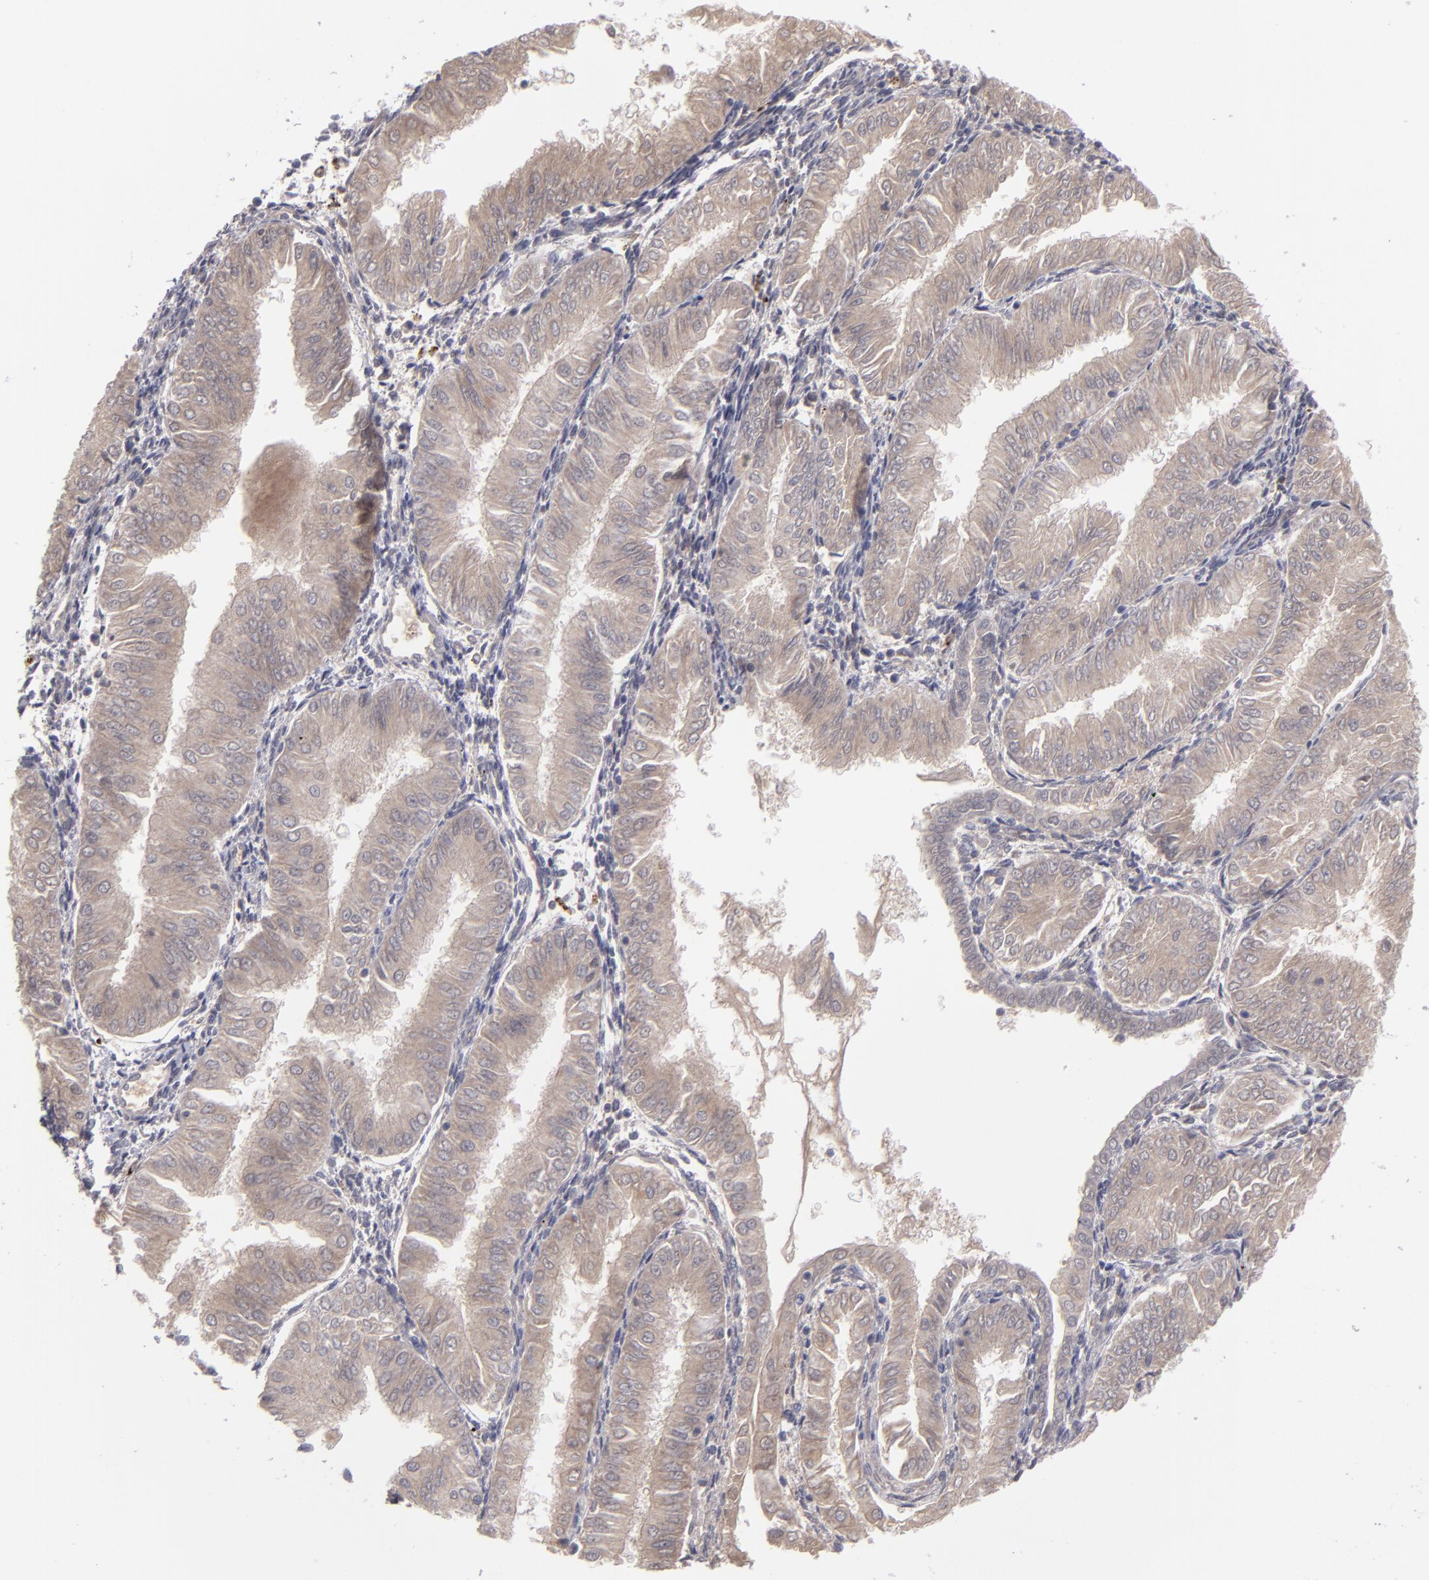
{"staining": {"intensity": "weak", "quantity": ">75%", "location": "cytoplasmic/membranous"}, "tissue": "endometrial cancer", "cell_type": "Tumor cells", "image_type": "cancer", "snomed": [{"axis": "morphology", "description": "Adenocarcinoma, NOS"}, {"axis": "topography", "description": "Endometrium"}], "caption": "Immunohistochemical staining of human endometrial adenocarcinoma reveals low levels of weak cytoplasmic/membranous expression in approximately >75% of tumor cells. Using DAB (brown) and hematoxylin (blue) stains, captured at high magnification using brightfield microscopy.", "gene": "ITIH4", "patient": {"sex": "female", "age": 53}}